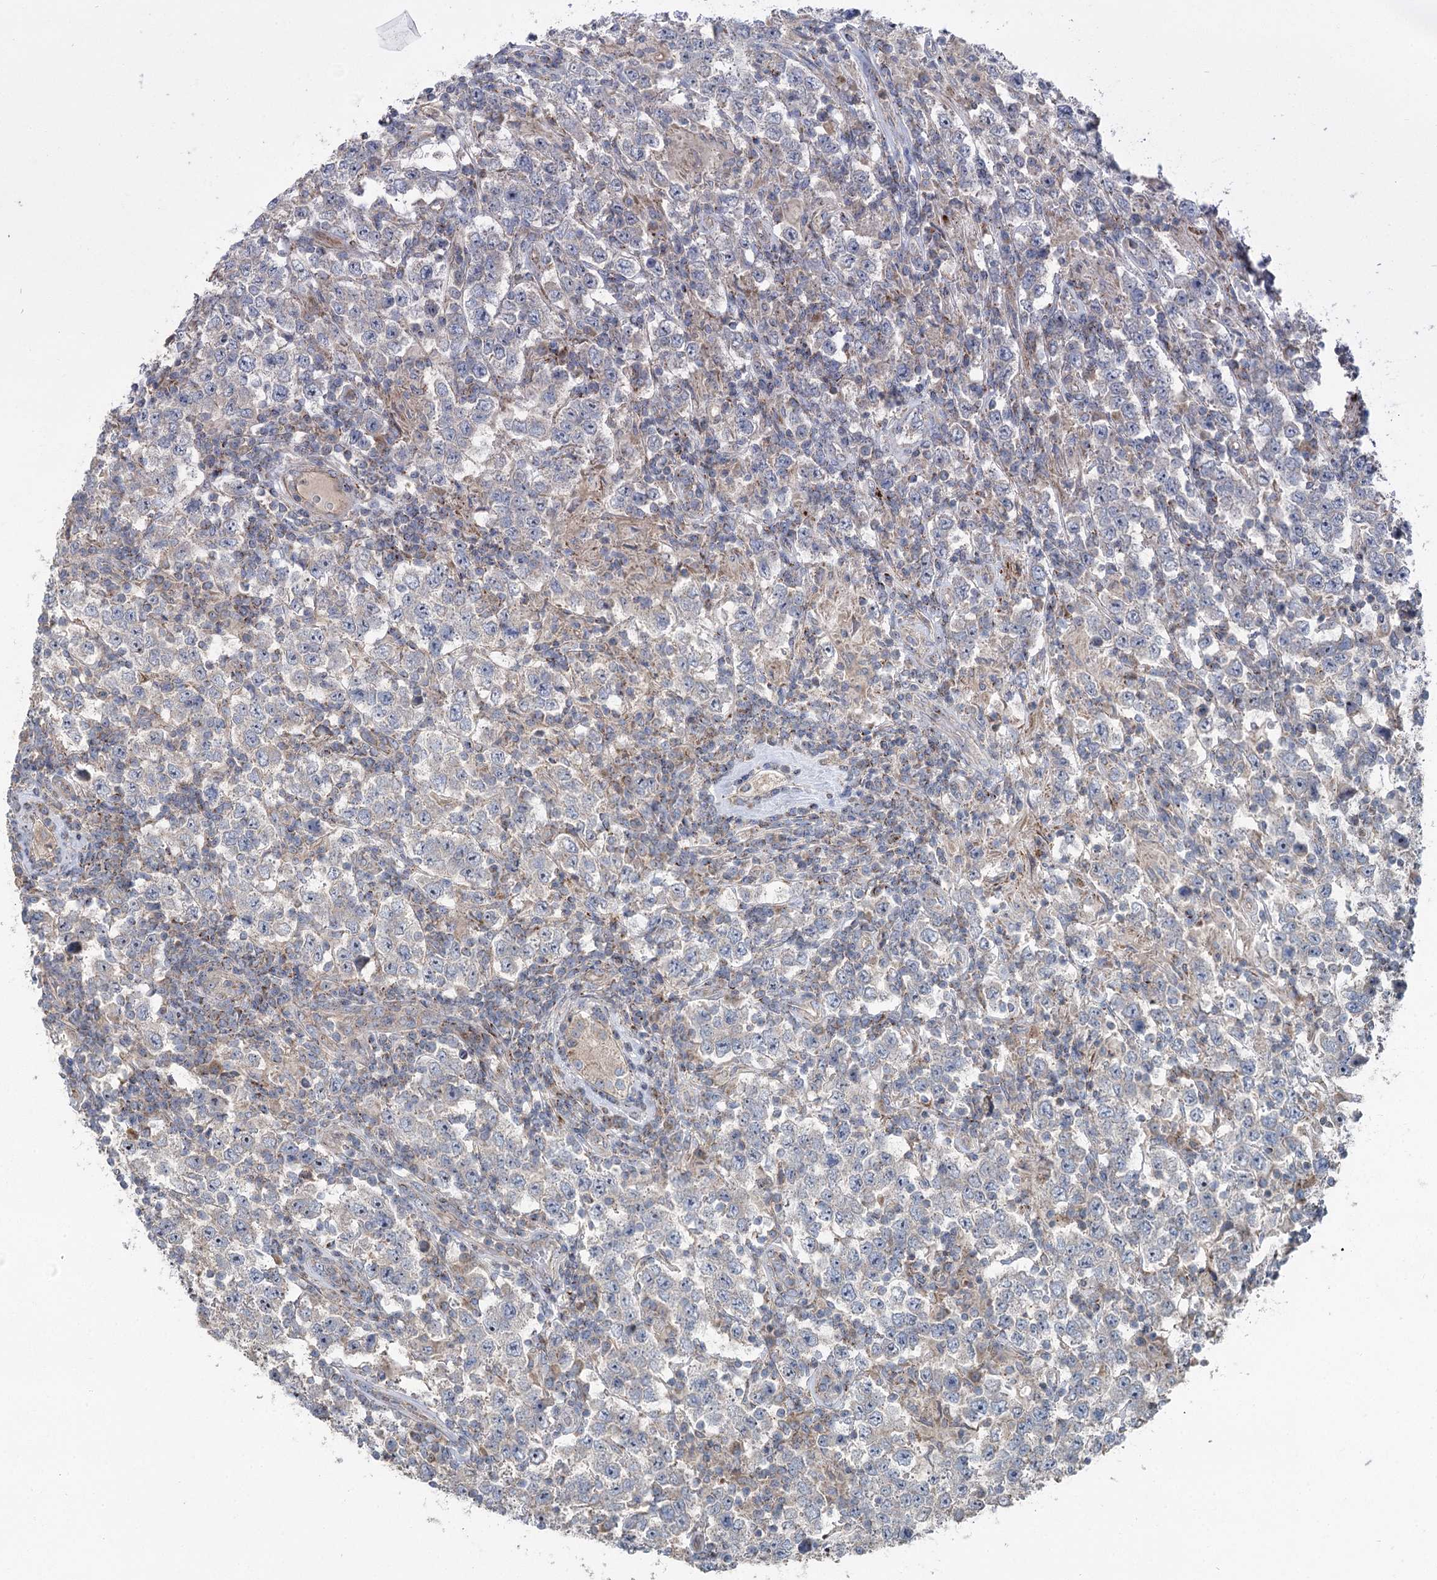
{"staining": {"intensity": "negative", "quantity": "none", "location": "none"}, "tissue": "testis cancer", "cell_type": "Tumor cells", "image_type": "cancer", "snomed": [{"axis": "morphology", "description": "Normal tissue, NOS"}, {"axis": "morphology", "description": "Urothelial carcinoma, High grade"}, {"axis": "morphology", "description": "Seminoma, NOS"}, {"axis": "morphology", "description": "Carcinoma, Embryonal, NOS"}, {"axis": "topography", "description": "Urinary bladder"}, {"axis": "topography", "description": "Testis"}], "caption": "An IHC histopathology image of testis high-grade urothelial carcinoma is shown. There is no staining in tumor cells of testis high-grade urothelial carcinoma. Brightfield microscopy of immunohistochemistry stained with DAB (brown) and hematoxylin (blue), captured at high magnification.", "gene": "MARK2", "patient": {"sex": "male", "age": 41}}